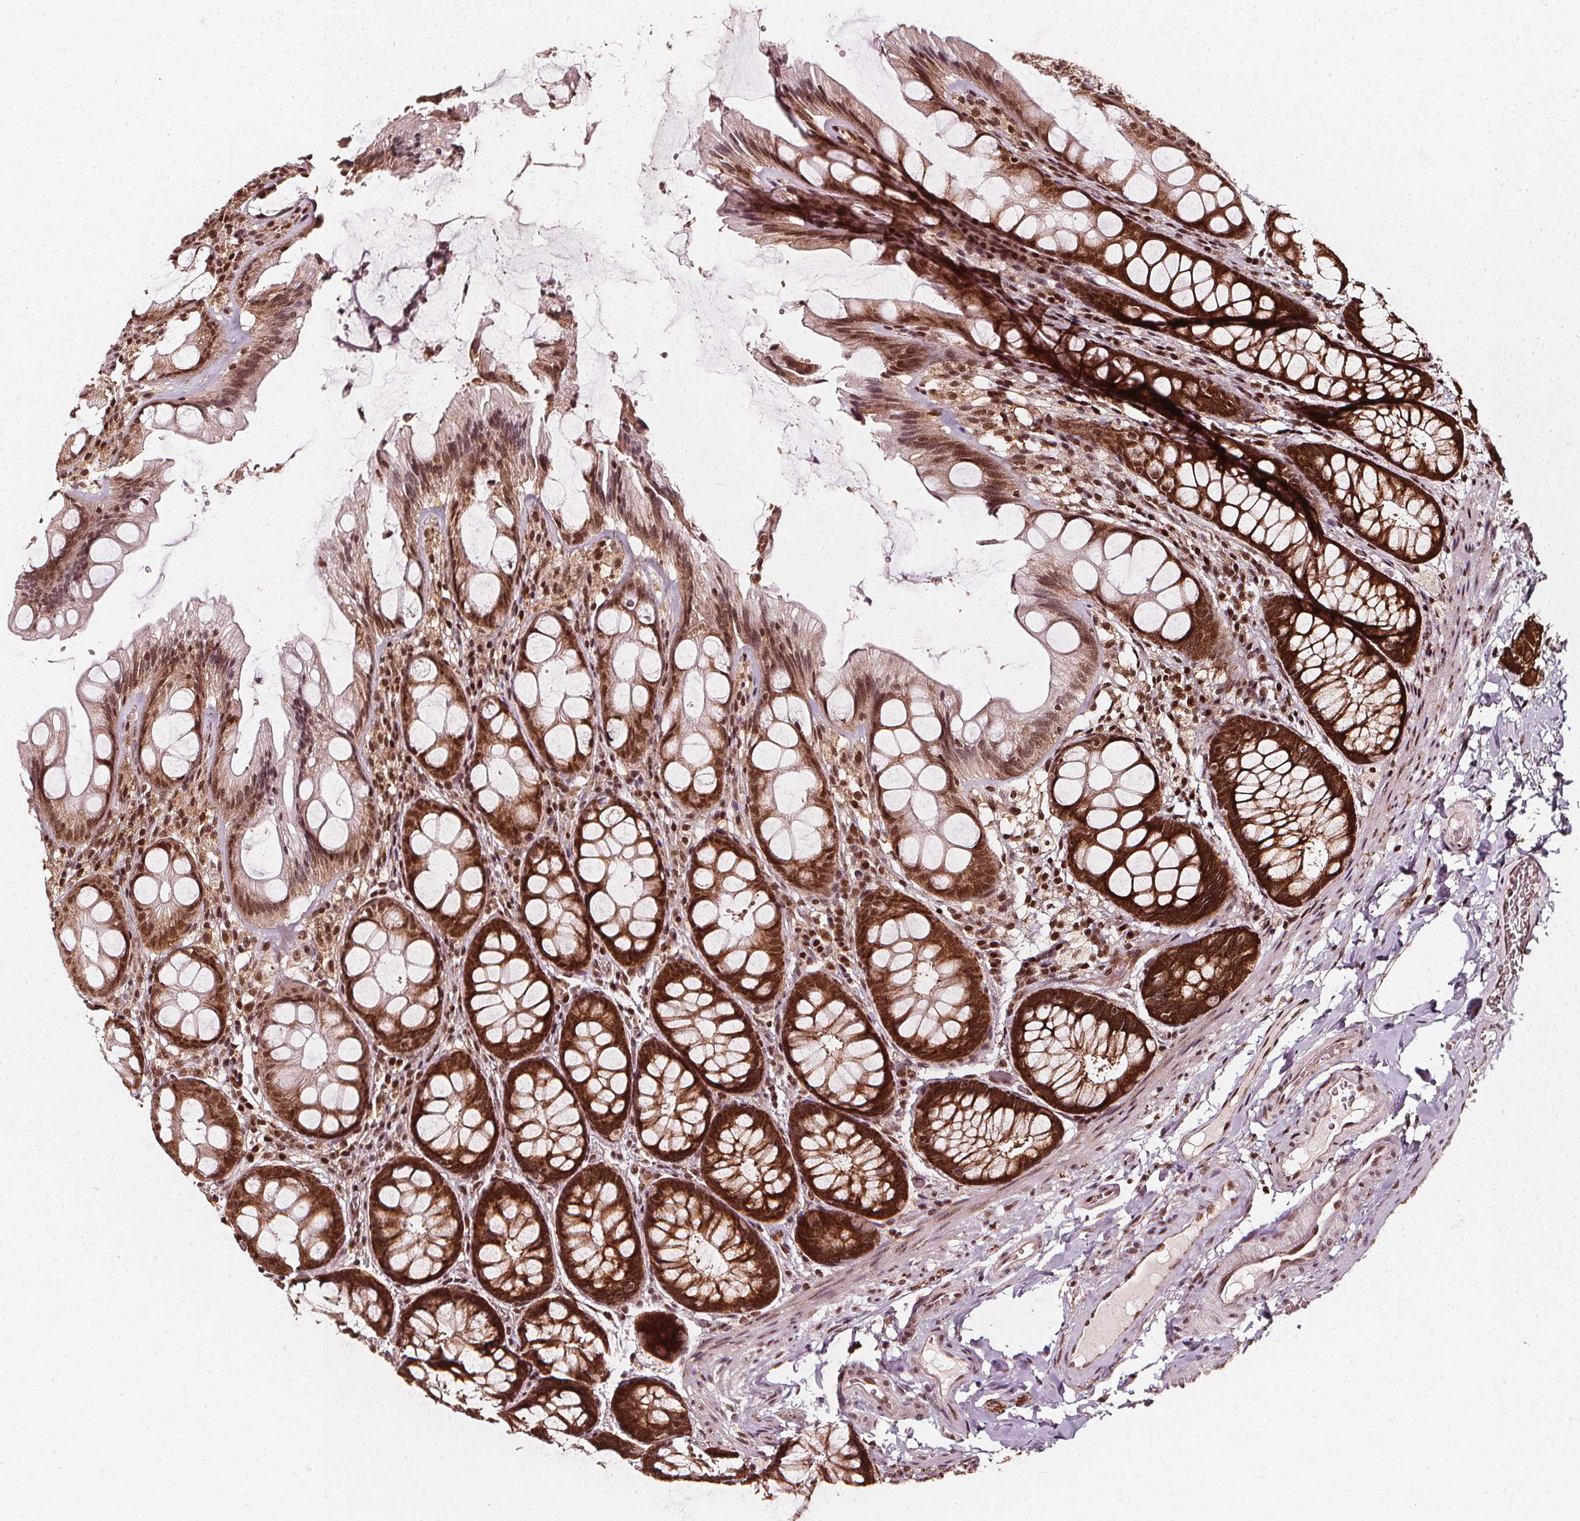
{"staining": {"intensity": "moderate", "quantity": ">75%", "location": "cytoplasmic/membranous,nuclear"}, "tissue": "colon", "cell_type": "Endothelial cells", "image_type": "normal", "snomed": [{"axis": "morphology", "description": "Normal tissue, NOS"}, {"axis": "topography", "description": "Colon"}], "caption": "High-power microscopy captured an IHC image of unremarkable colon, revealing moderate cytoplasmic/membranous,nuclear expression in approximately >75% of endothelial cells.", "gene": "SMN1", "patient": {"sex": "male", "age": 47}}